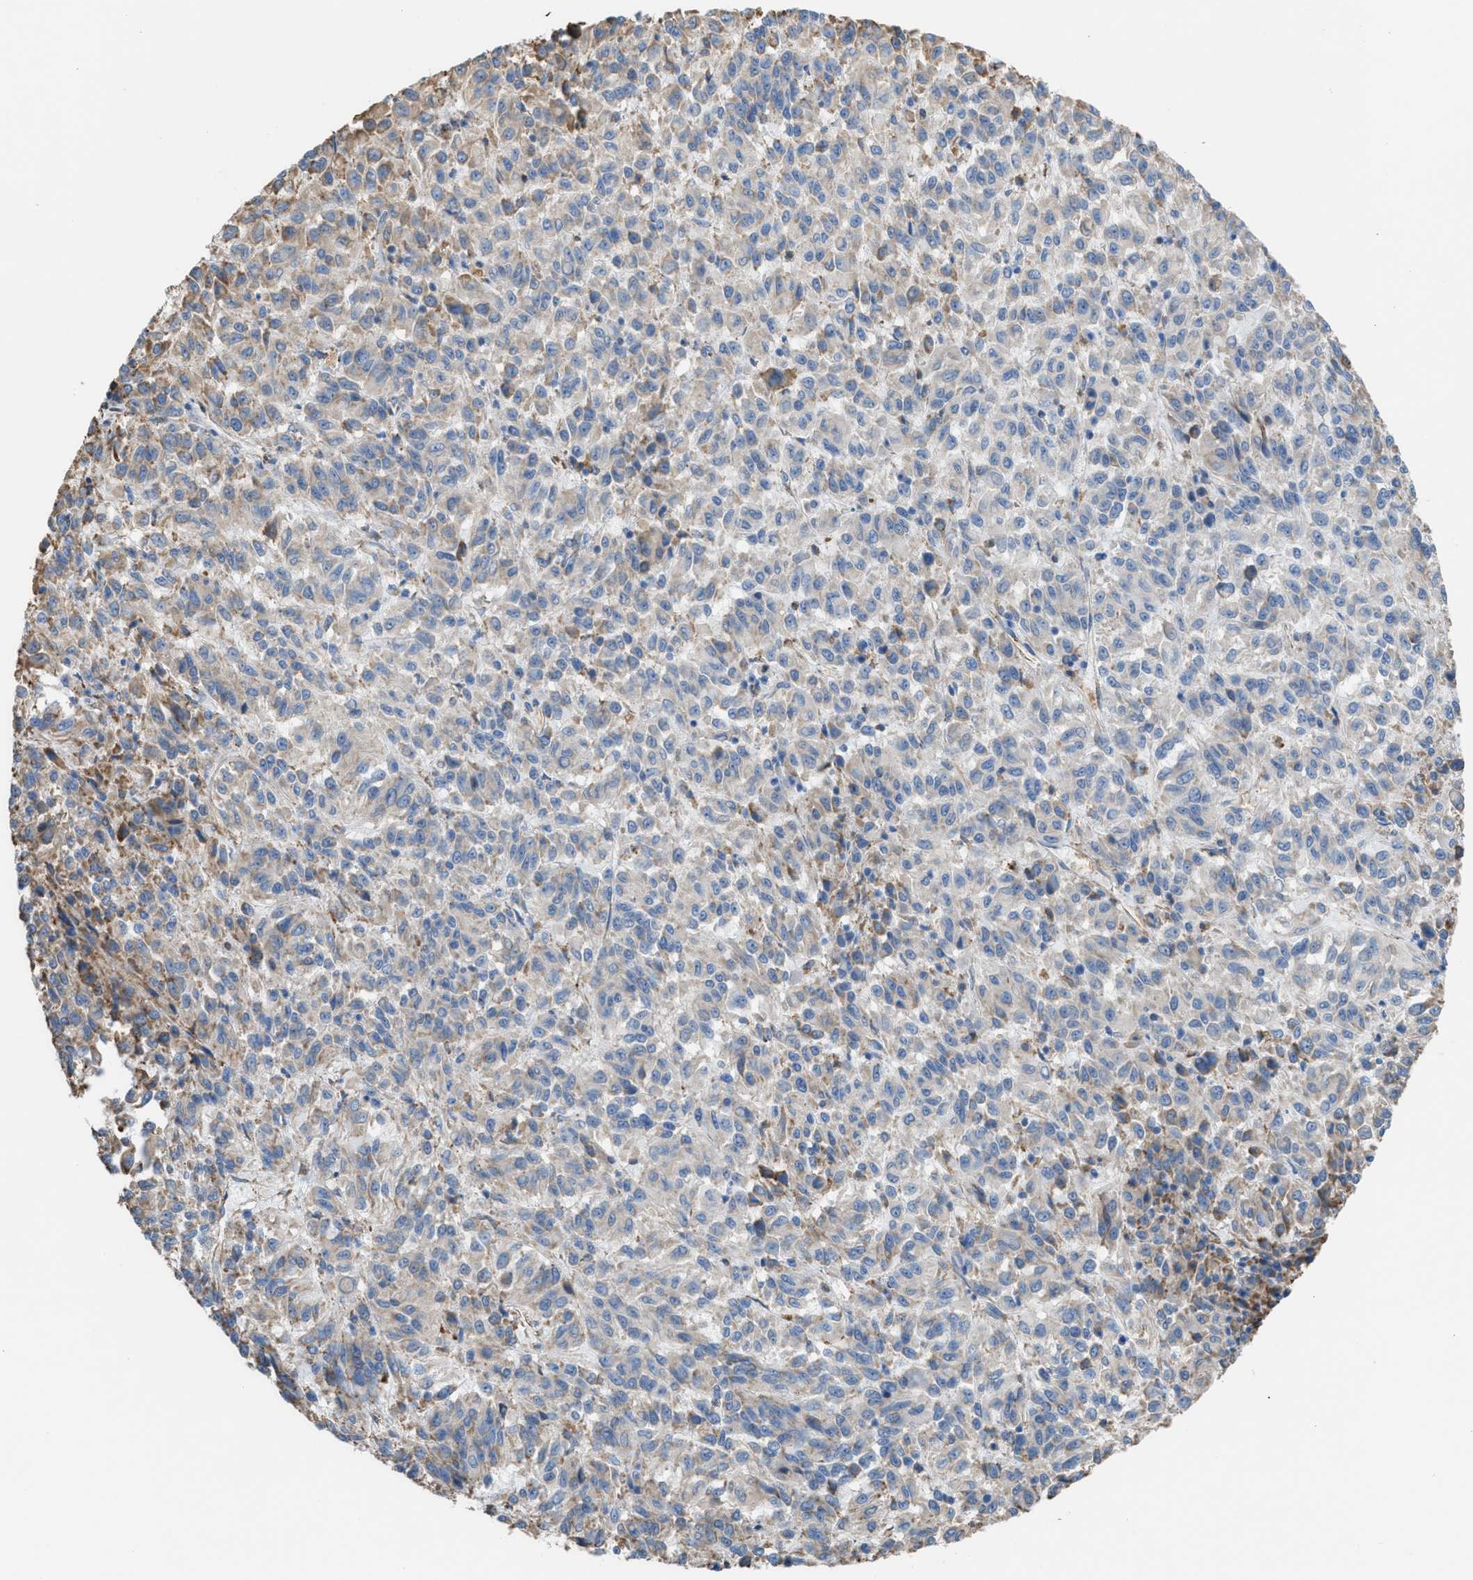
{"staining": {"intensity": "negative", "quantity": "none", "location": "none"}, "tissue": "melanoma", "cell_type": "Tumor cells", "image_type": "cancer", "snomed": [{"axis": "morphology", "description": "Malignant melanoma, Metastatic site"}, {"axis": "topography", "description": "Lung"}], "caption": "Tumor cells are negative for protein expression in human melanoma.", "gene": "CA3", "patient": {"sex": "male", "age": 64}}